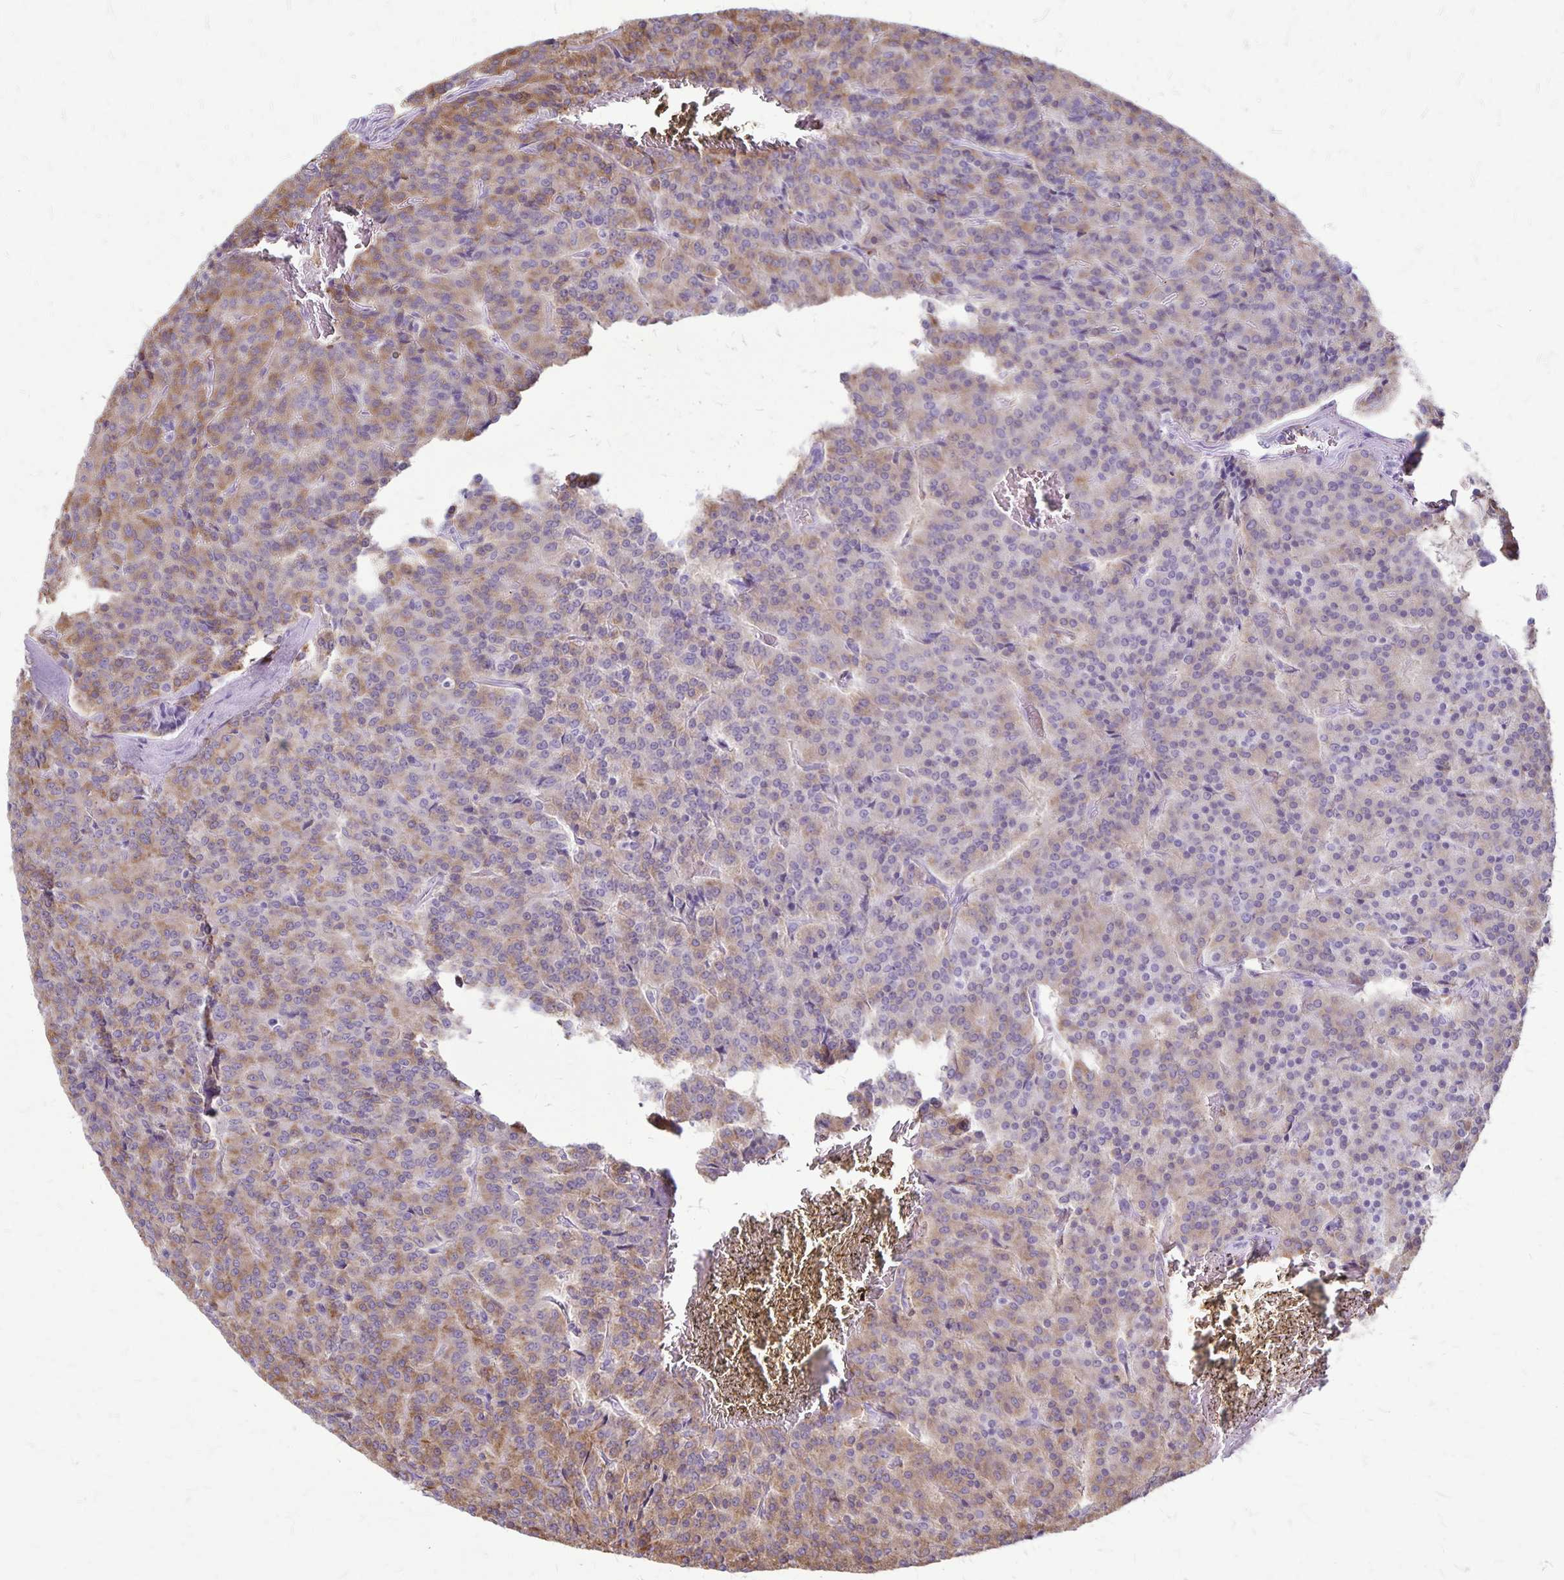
{"staining": {"intensity": "weak", "quantity": ">75%", "location": "cytoplasmic/membranous"}, "tissue": "carcinoid", "cell_type": "Tumor cells", "image_type": "cancer", "snomed": [{"axis": "morphology", "description": "Carcinoid, malignant, NOS"}, {"axis": "topography", "description": "Lung"}], "caption": "Immunohistochemistry image of neoplastic tissue: malignant carcinoid stained using immunohistochemistry (IHC) displays low levels of weak protein expression localized specifically in the cytoplasmic/membranous of tumor cells, appearing as a cytoplasmic/membranous brown color.", "gene": "RTN1", "patient": {"sex": "male", "age": 70}}